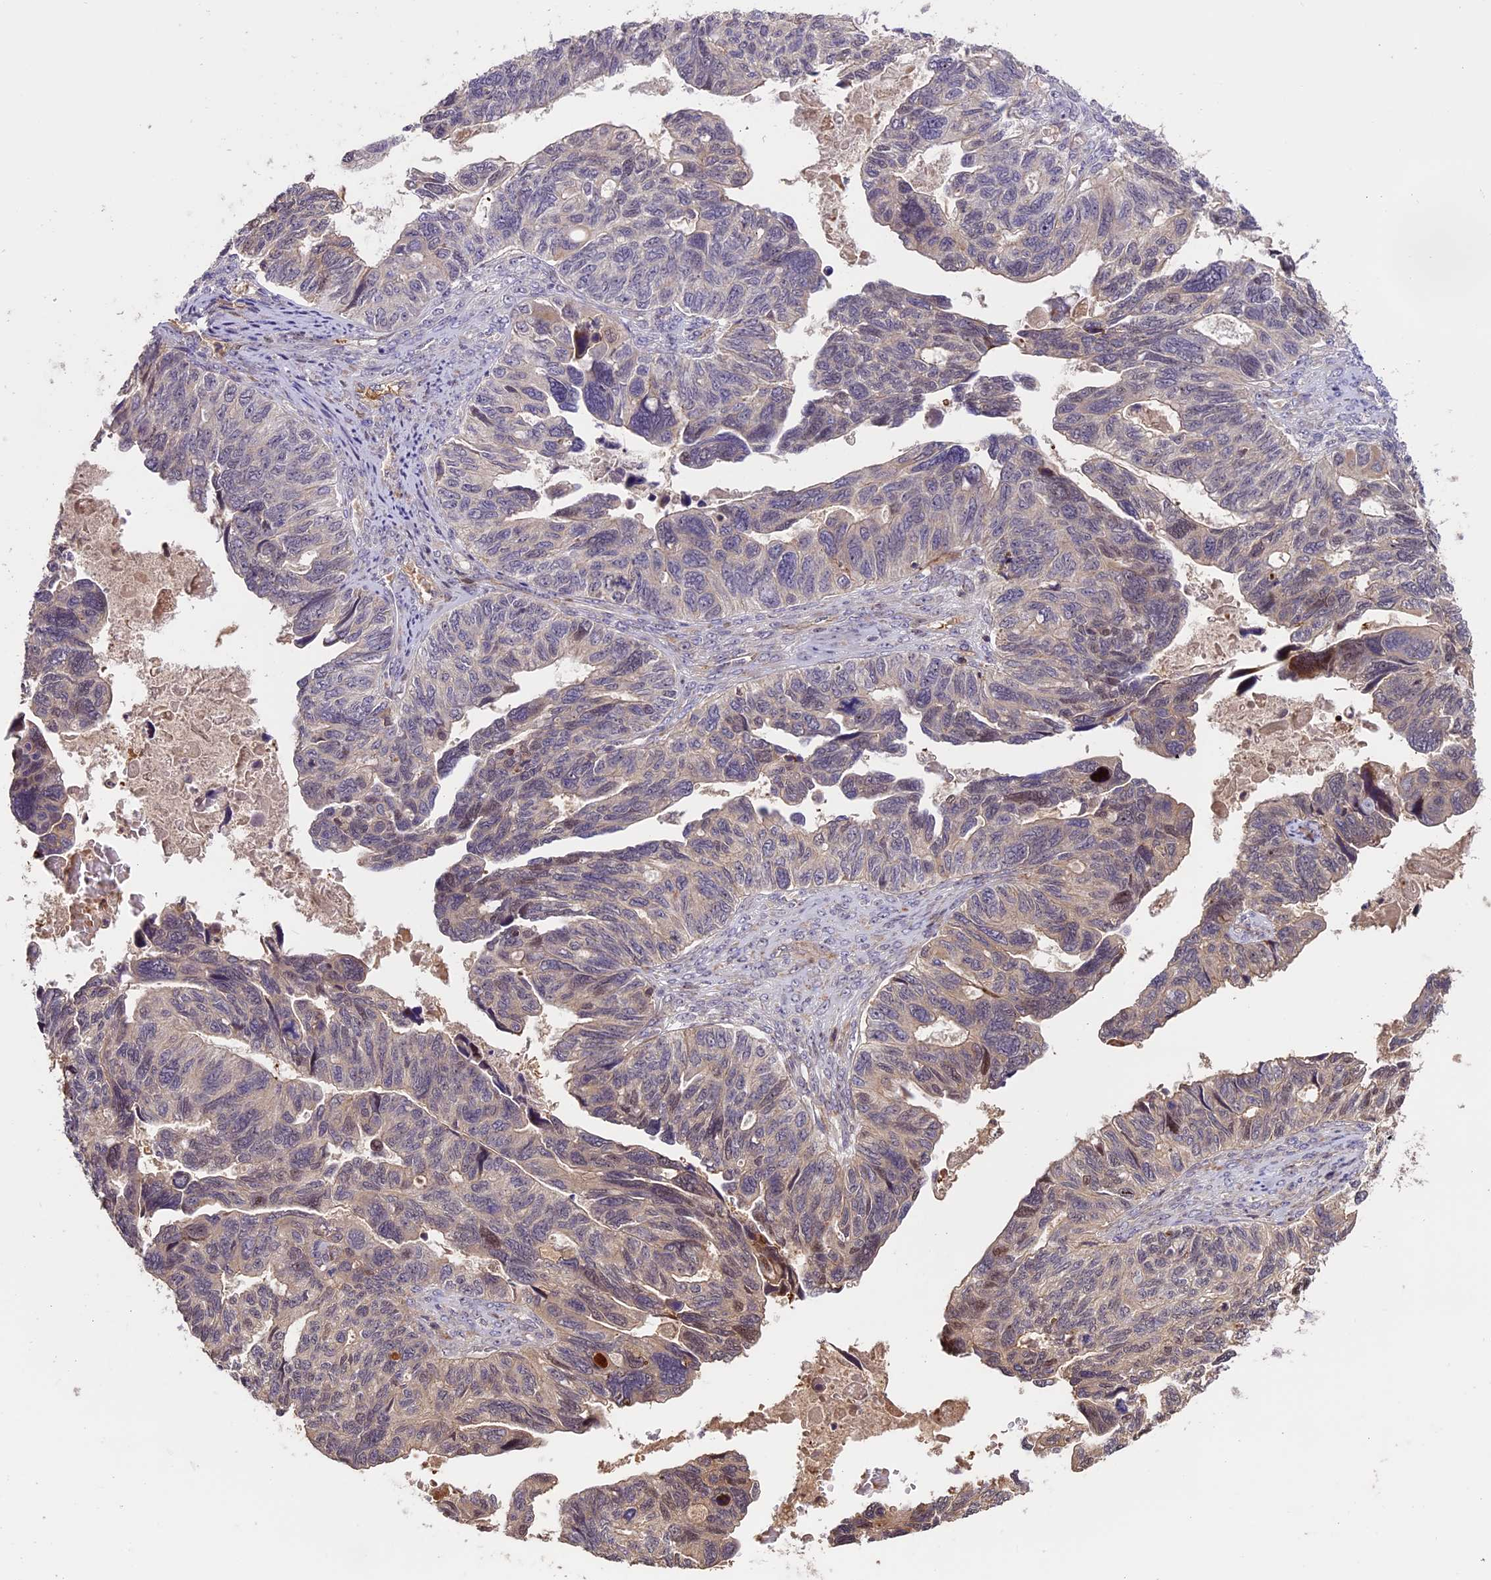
{"staining": {"intensity": "weak", "quantity": "<25%", "location": "nuclear"}, "tissue": "ovarian cancer", "cell_type": "Tumor cells", "image_type": "cancer", "snomed": [{"axis": "morphology", "description": "Cystadenocarcinoma, serous, NOS"}, {"axis": "topography", "description": "Ovary"}], "caption": "IHC micrograph of human ovarian serous cystadenocarcinoma stained for a protein (brown), which demonstrates no positivity in tumor cells.", "gene": "ENHO", "patient": {"sex": "female", "age": 79}}